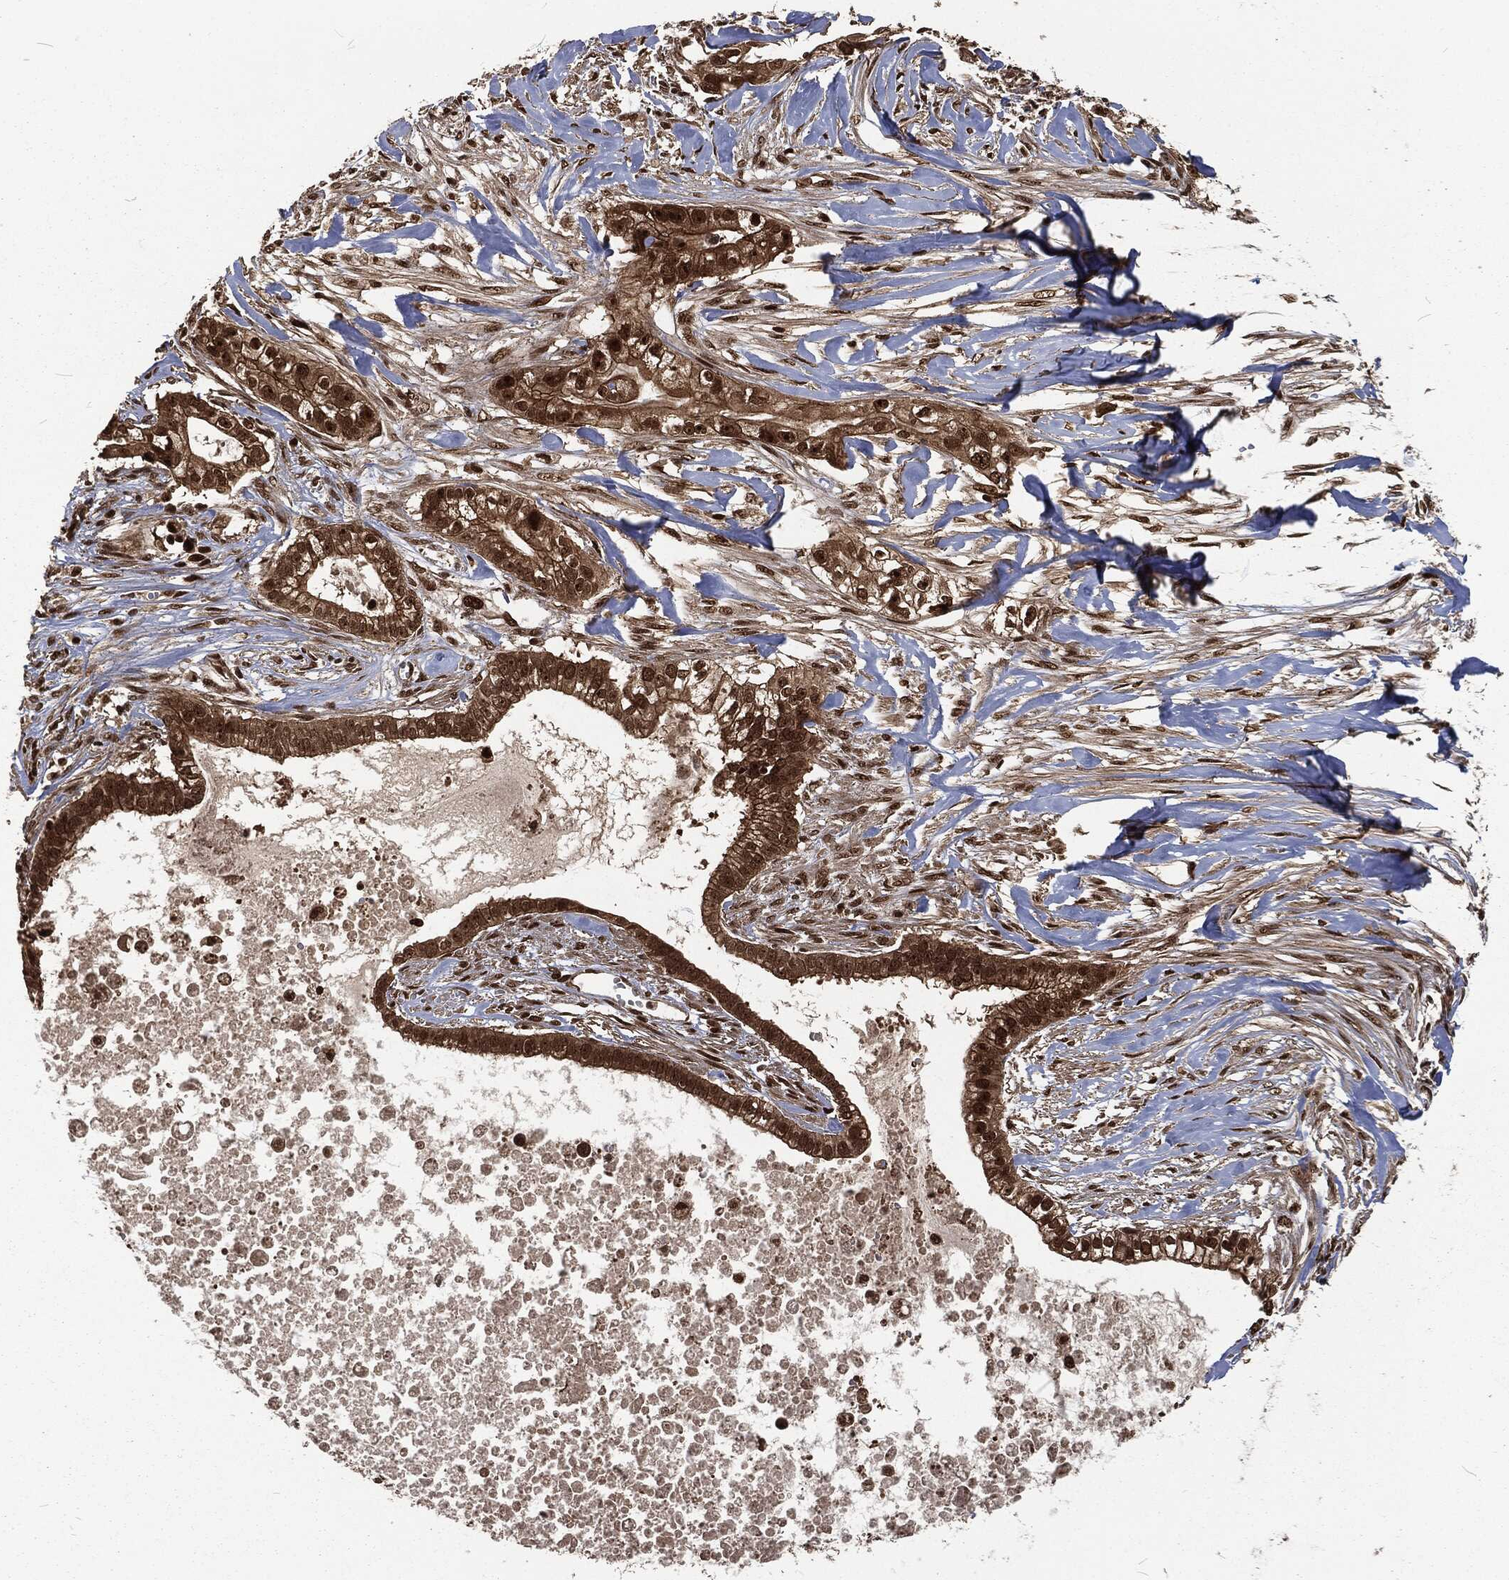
{"staining": {"intensity": "strong", "quantity": "25%-75%", "location": "cytoplasmic/membranous,nuclear"}, "tissue": "pancreatic cancer", "cell_type": "Tumor cells", "image_type": "cancer", "snomed": [{"axis": "morphology", "description": "Adenocarcinoma, NOS"}, {"axis": "topography", "description": "Pancreas"}], "caption": "Strong cytoplasmic/membranous and nuclear positivity is identified in approximately 25%-75% of tumor cells in pancreatic adenocarcinoma.", "gene": "NGRN", "patient": {"sex": "male", "age": 61}}